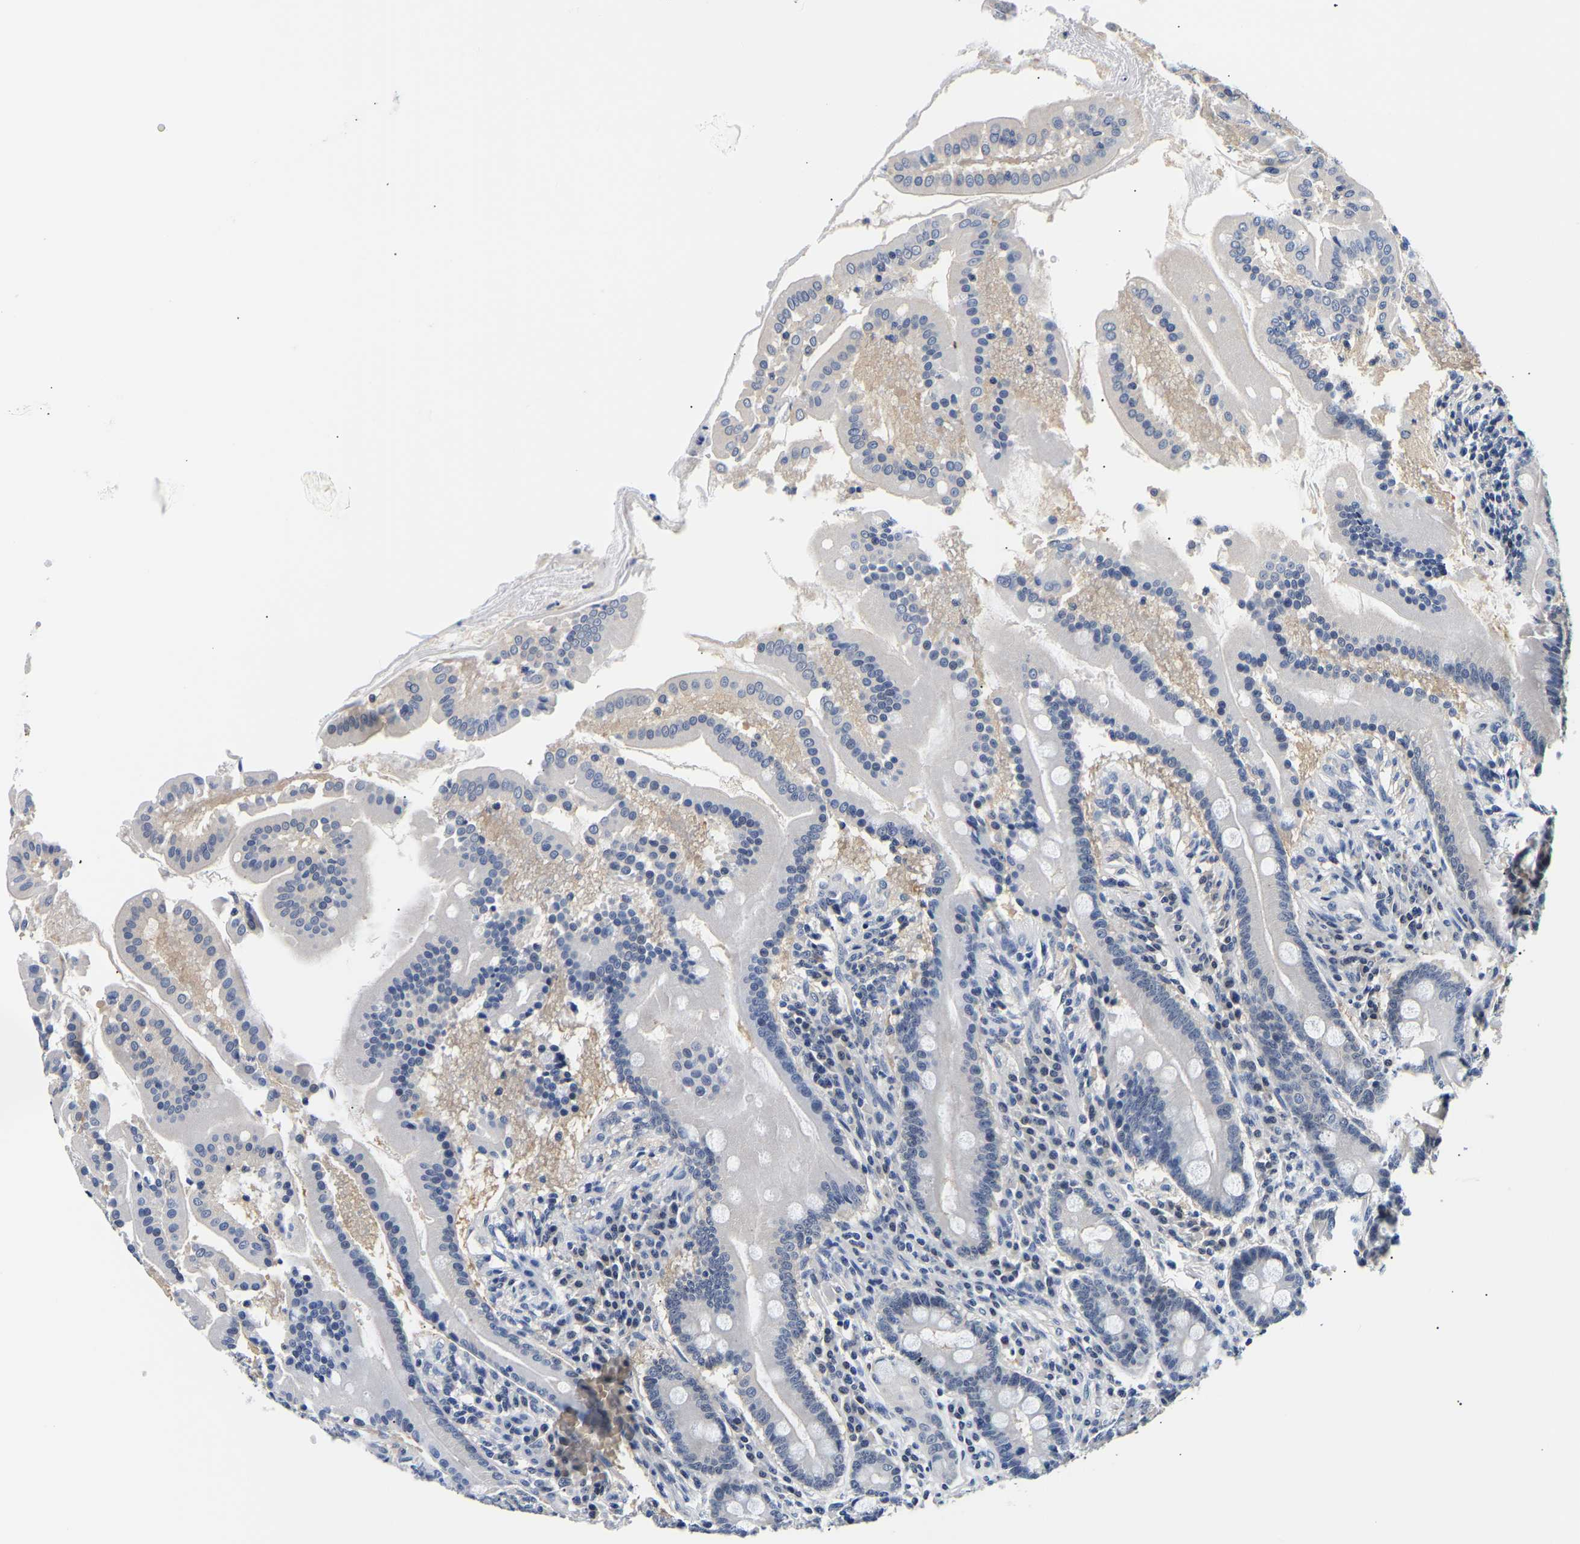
{"staining": {"intensity": "negative", "quantity": "none", "location": "none"}, "tissue": "duodenum", "cell_type": "Glandular cells", "image_type": "normal", "snomed": [{"axis": "morphology", "description": "Normal tissue, NOS"}, {"axis": "topography", "description": "Duodenum"}], "caption": "The IHC histopathology image has no significant expression in glandular cells of duodenum. The staining was performed using DAB to visualize the protein expression in brown, while the nuclei were stained in blue with hematoxylin (Magnification: 20x).", "gene": "UCHL3", "patient": {"sex": "male", "age": 50}}